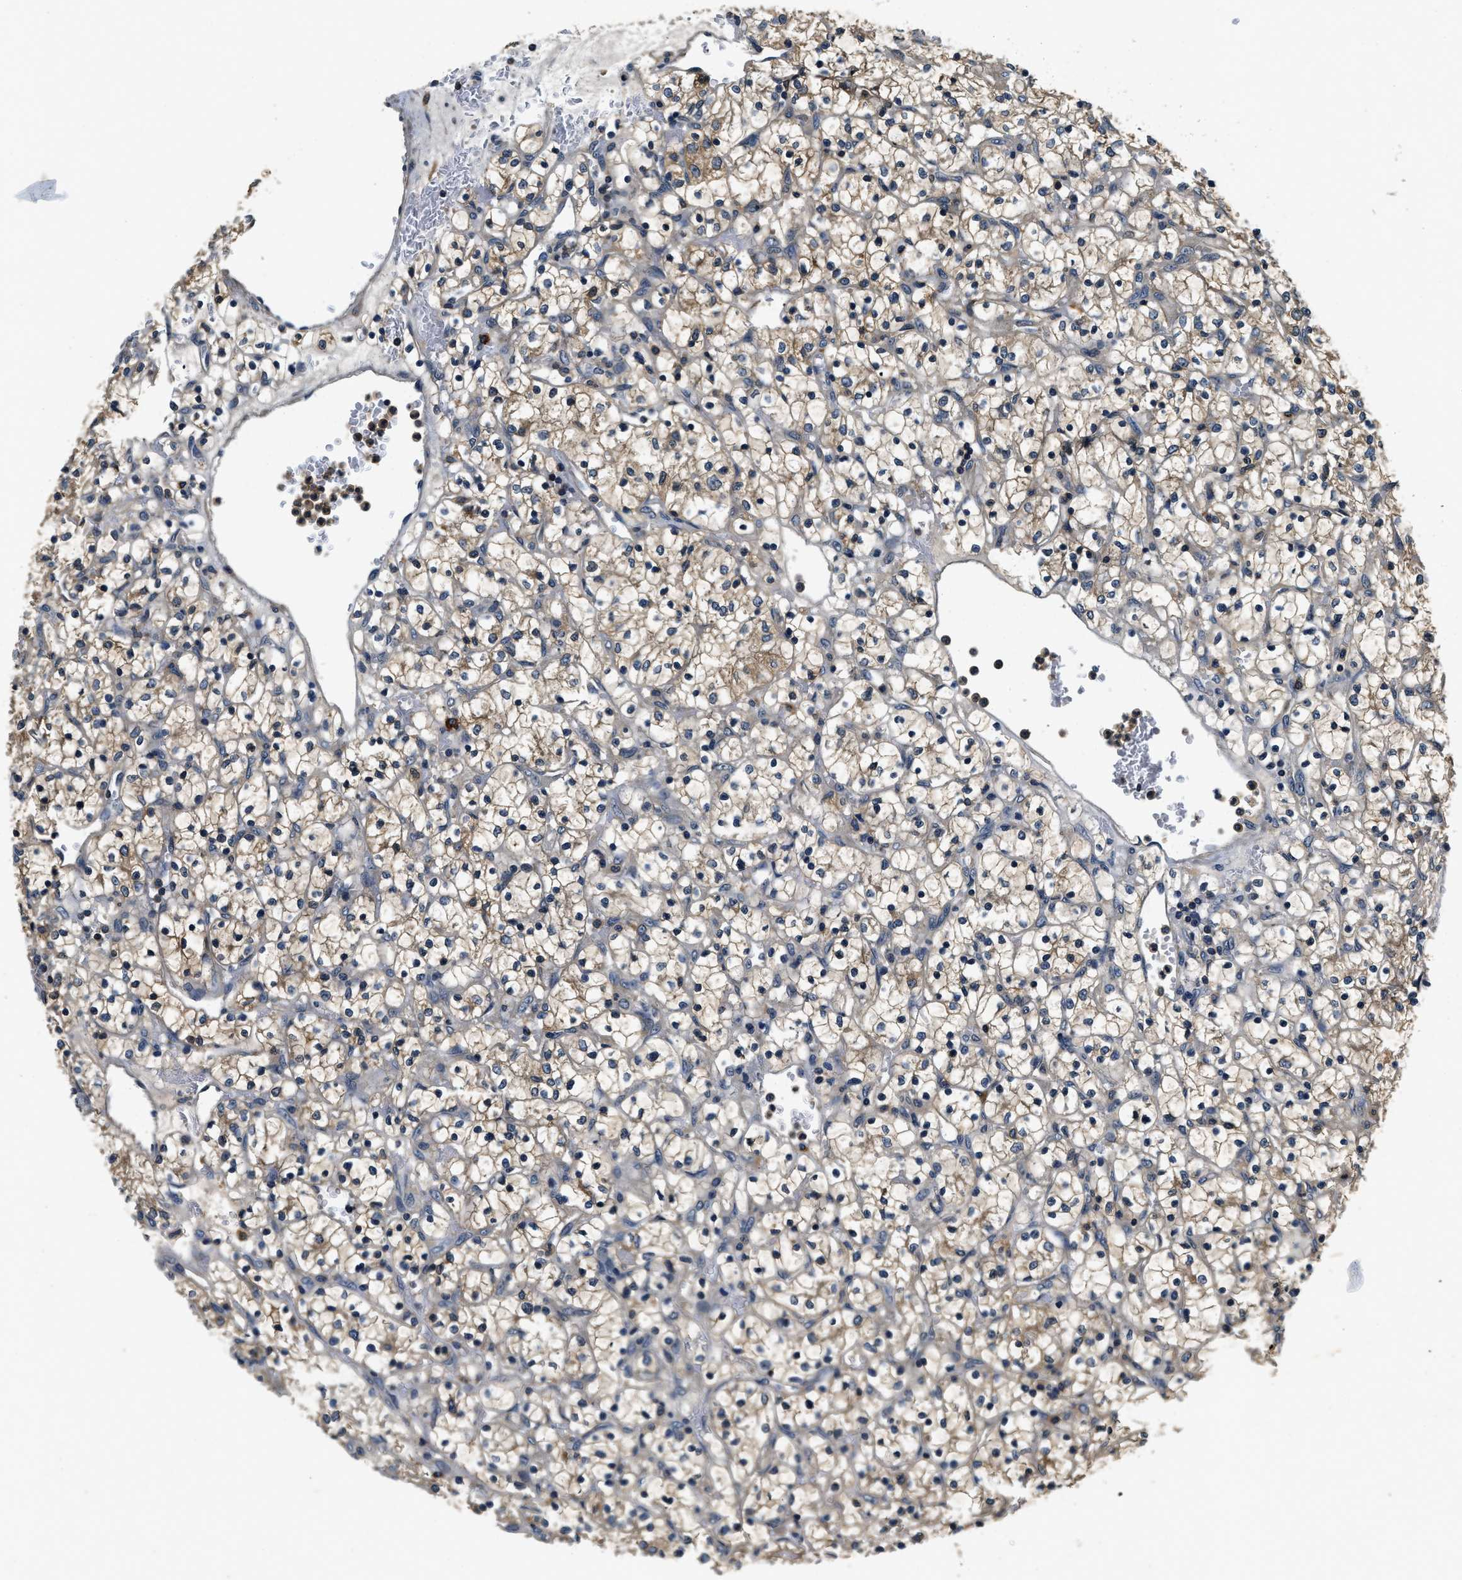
{"staining": {"intensity": "moderate", "quantity": "25%-75%", "location": "cytoplasmic/membranous"}, "tissue": "renal cancer", "cell_type": "Tumor cells", "image_type": "cancer", "snomed": [{"axis": "morphology", "description": "Adenocarcinoma, NOS"}, {"axis": "topography", "description": "Kidney"}], "caption": "Immunohistochemical staining of human renal cancer (adenocarcinoma) displays medium levels of moderate cytoplasmic/membranous protein expression in approximately 25%-75% of tumor cells.", "gene": "RESF1", "patient": {"sex": "female", "age": 69}}